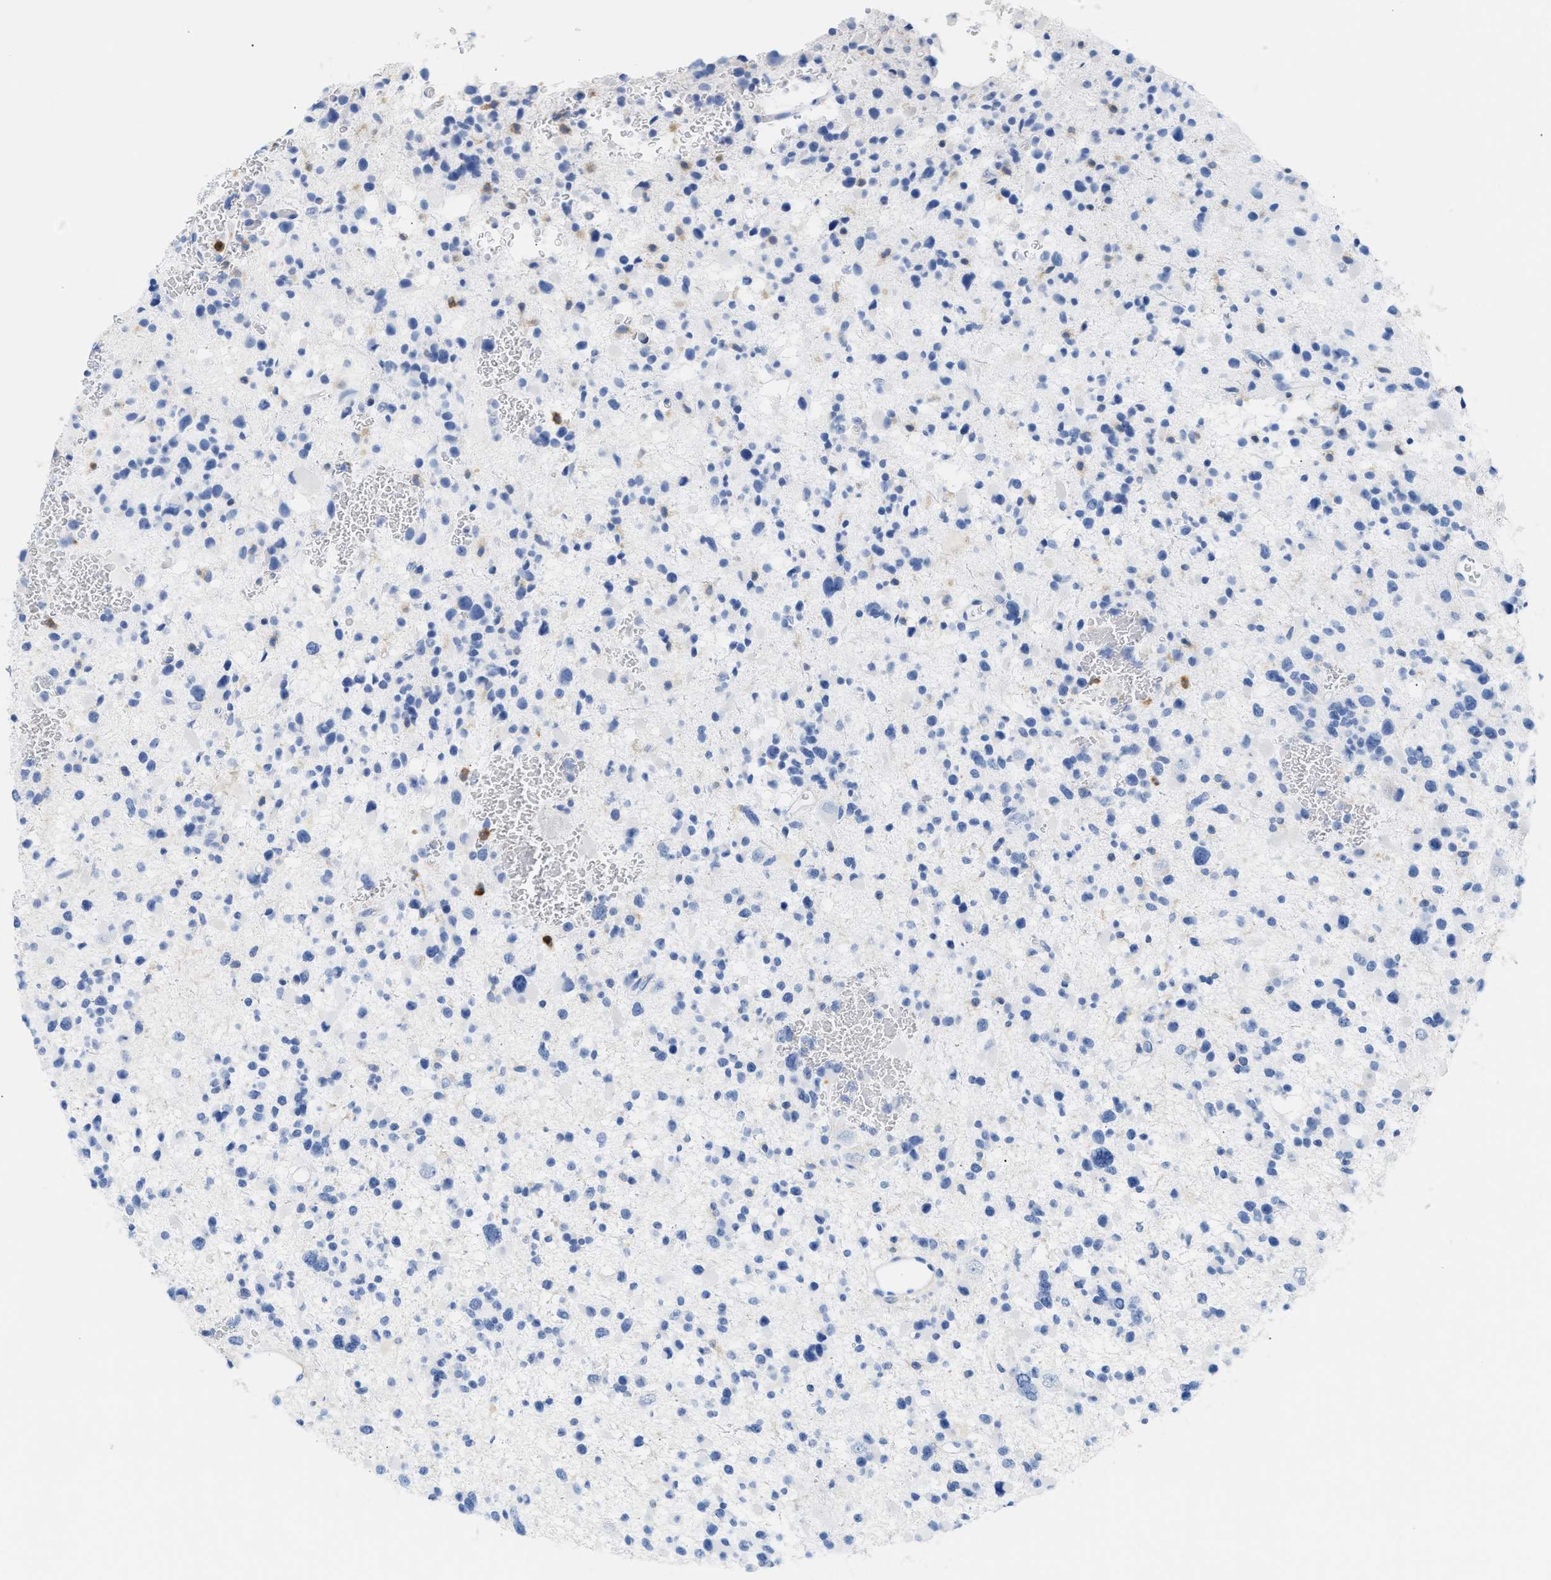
{"staining": {"intensity": "negative", "quantity": "none", "location": "none"}, "tissue": "glioma", "cell_type": "Tumor cells", "image_type": "cancer", "snomed": [{"axis": "morphology", "description": "Glioma, malignant, Low grade"}, {"axis": "topography", "description": "Brain"}], "caption": "DAB immunohistochemical staining of human glioma displays no significant positivity in tumor cells. Brightfield microscopy of immunohistochemistry (IHC) stained with DAB (brown) and hematoxylin (blue), captured at high magnification.", "gene": "LCP1", "patient": {"sex": "female", "age": 22}}